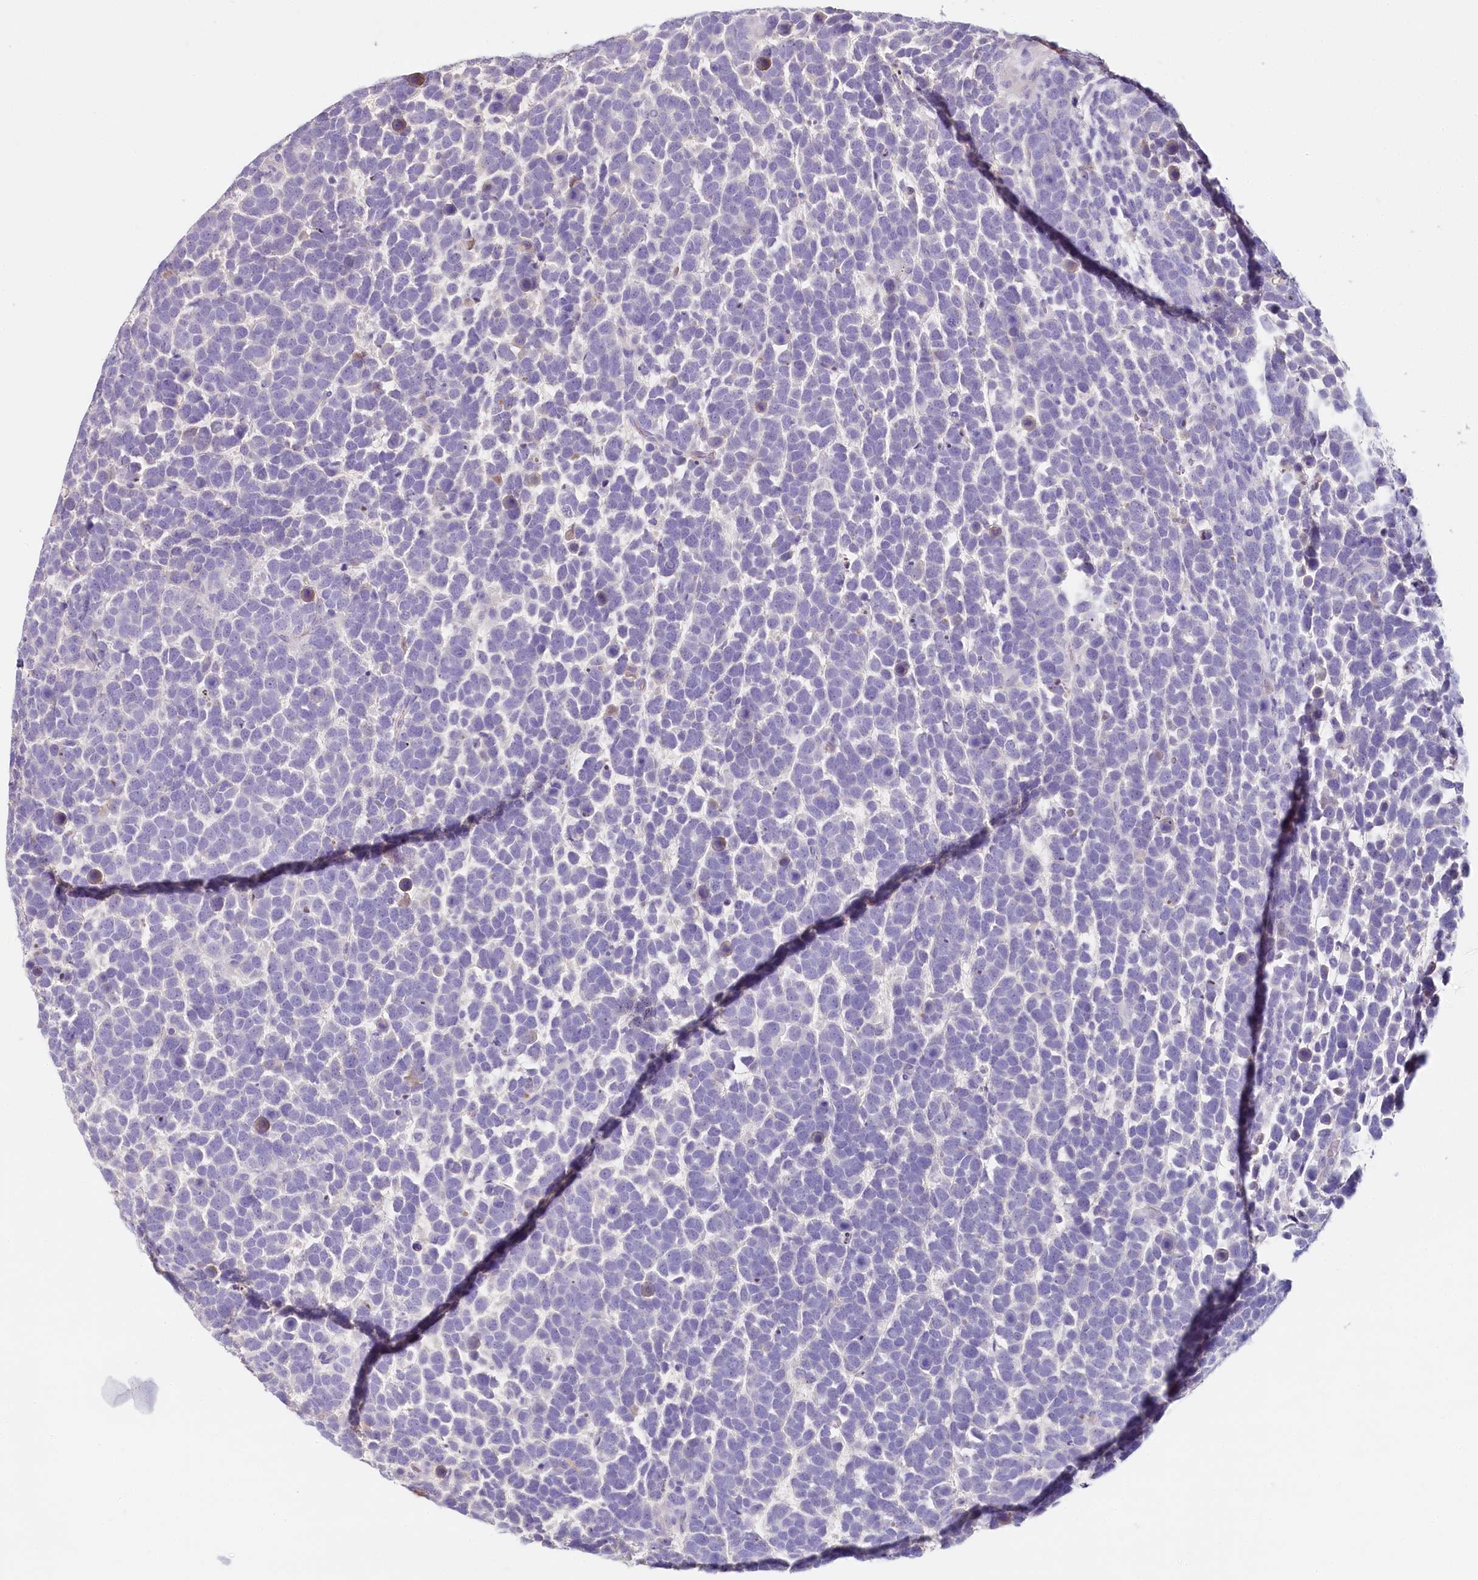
{"staining": {"intensity": "negative", "quantity": "none", "location": "none"}, "tissue": "urothelial cancer", "cell_type": "Tumor cells", "image_type": "cancer", "snomed": [{"axis": "morphology", "description": "Urothelial carcinoma, High grade"}, {"axis": "topography", "description": "Urinary bladder"}], "caption": "Tumor cells are negative for protein expression in human urothelial cancer. Nuclei are stained in blue.", "gene": "HPD", "patient": {"sex": "female", "age": 82}}